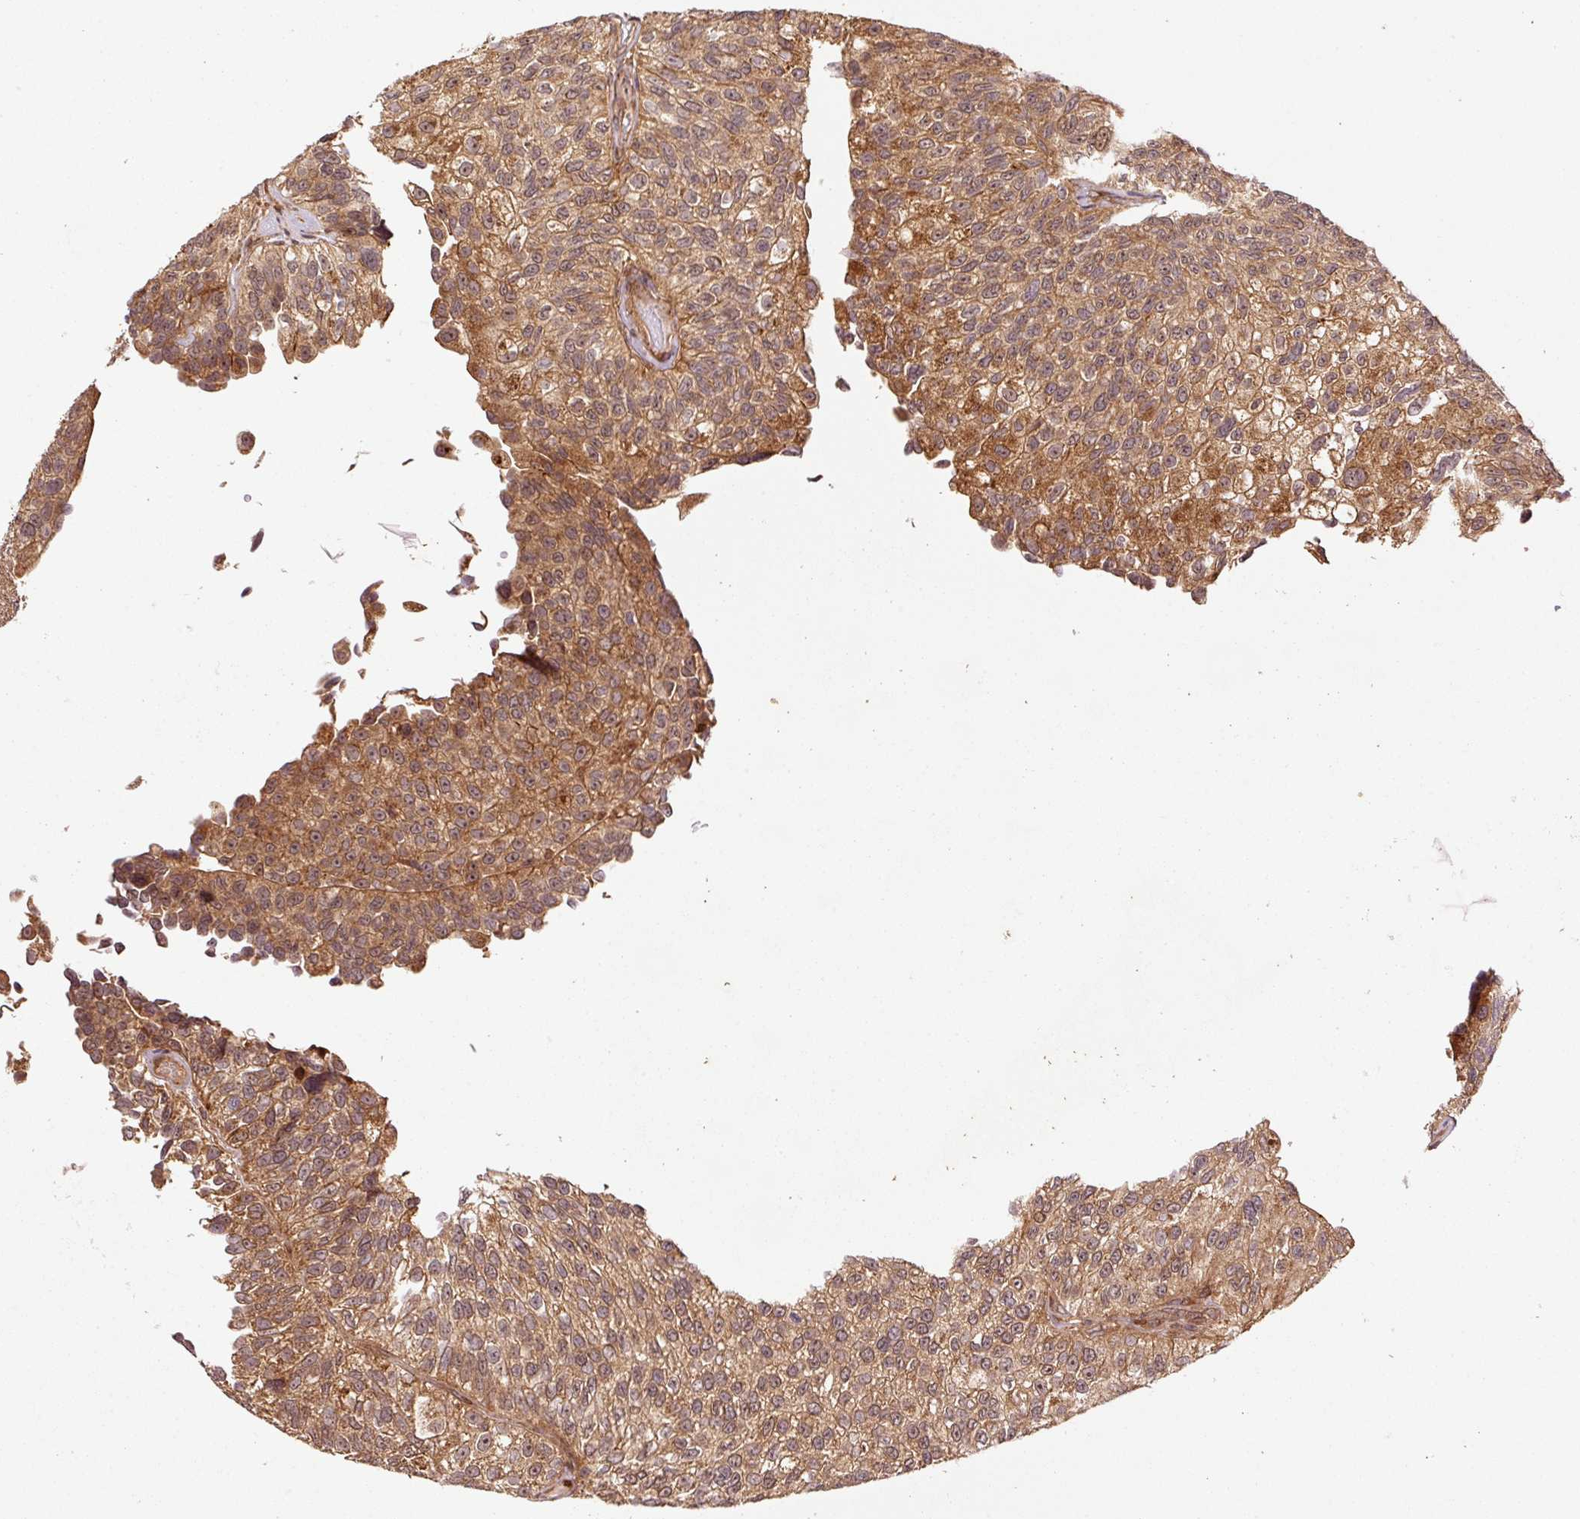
{"staining": {"intensity": "moderate", "quantity": ">75%", "location": "cytoplasmic/membranous,nuclear"}, "tissue": "urothelial cancer", "cell_type": "Tumor cells", "image_type": "cancer", "snomed": [{"axis": "morphology", "description": "Urothelial carcinoma, NOS"}, {"axis": "topography", "description": "Urinary bladder"}], "caption": "A medium amount of moderate cytoplasmic/membranous and nuclear positivity is seen in approximately >75% of tumor cells in transitional cell carcinoma tissue.", "gene": "OXER1", "patient": {"sex": "male", "age": 87}}